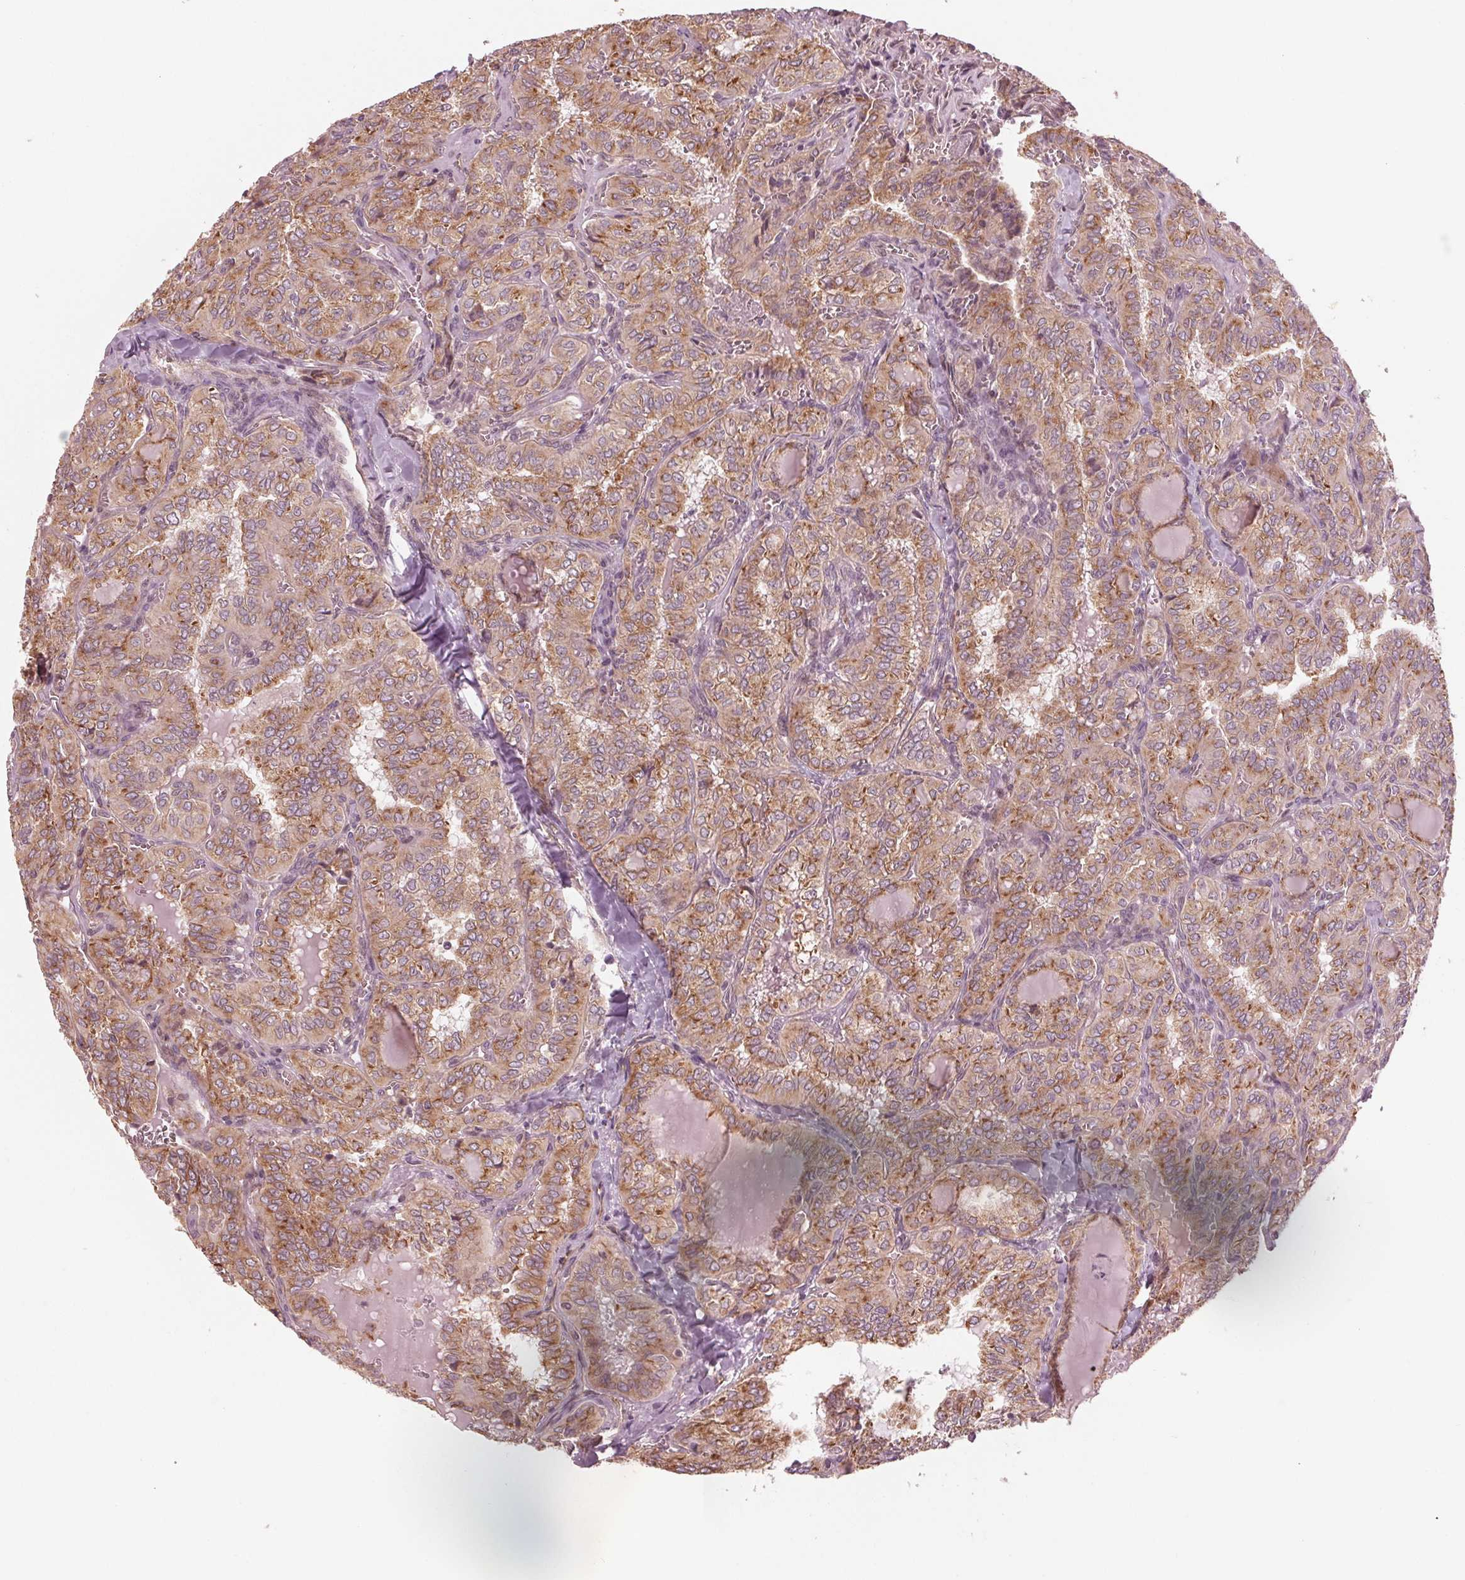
{"staining": {"intensity": "moderate", "quantity": ">75%", "location": "cytoplasmic/membranous"}, "tissue": "thyroid cancer", "cell_type": "Tumor cells", "image_type": "cancer", "snomed": [{"axis": "morphology", "description": "Papillary adenocarcinoma, NOS"}, {"axis": "topography", "description": "Thyroid gland"}], "caption": "Immunohistochemistry micrograph of thyroid cancer stained for a protein (brown), which displays medium levels of moderate cytoplasmic/membranous expression in approximately >75% of tumor cells.", "gene": "CMIP", "patient": {"sex": "female", "age": 41}}